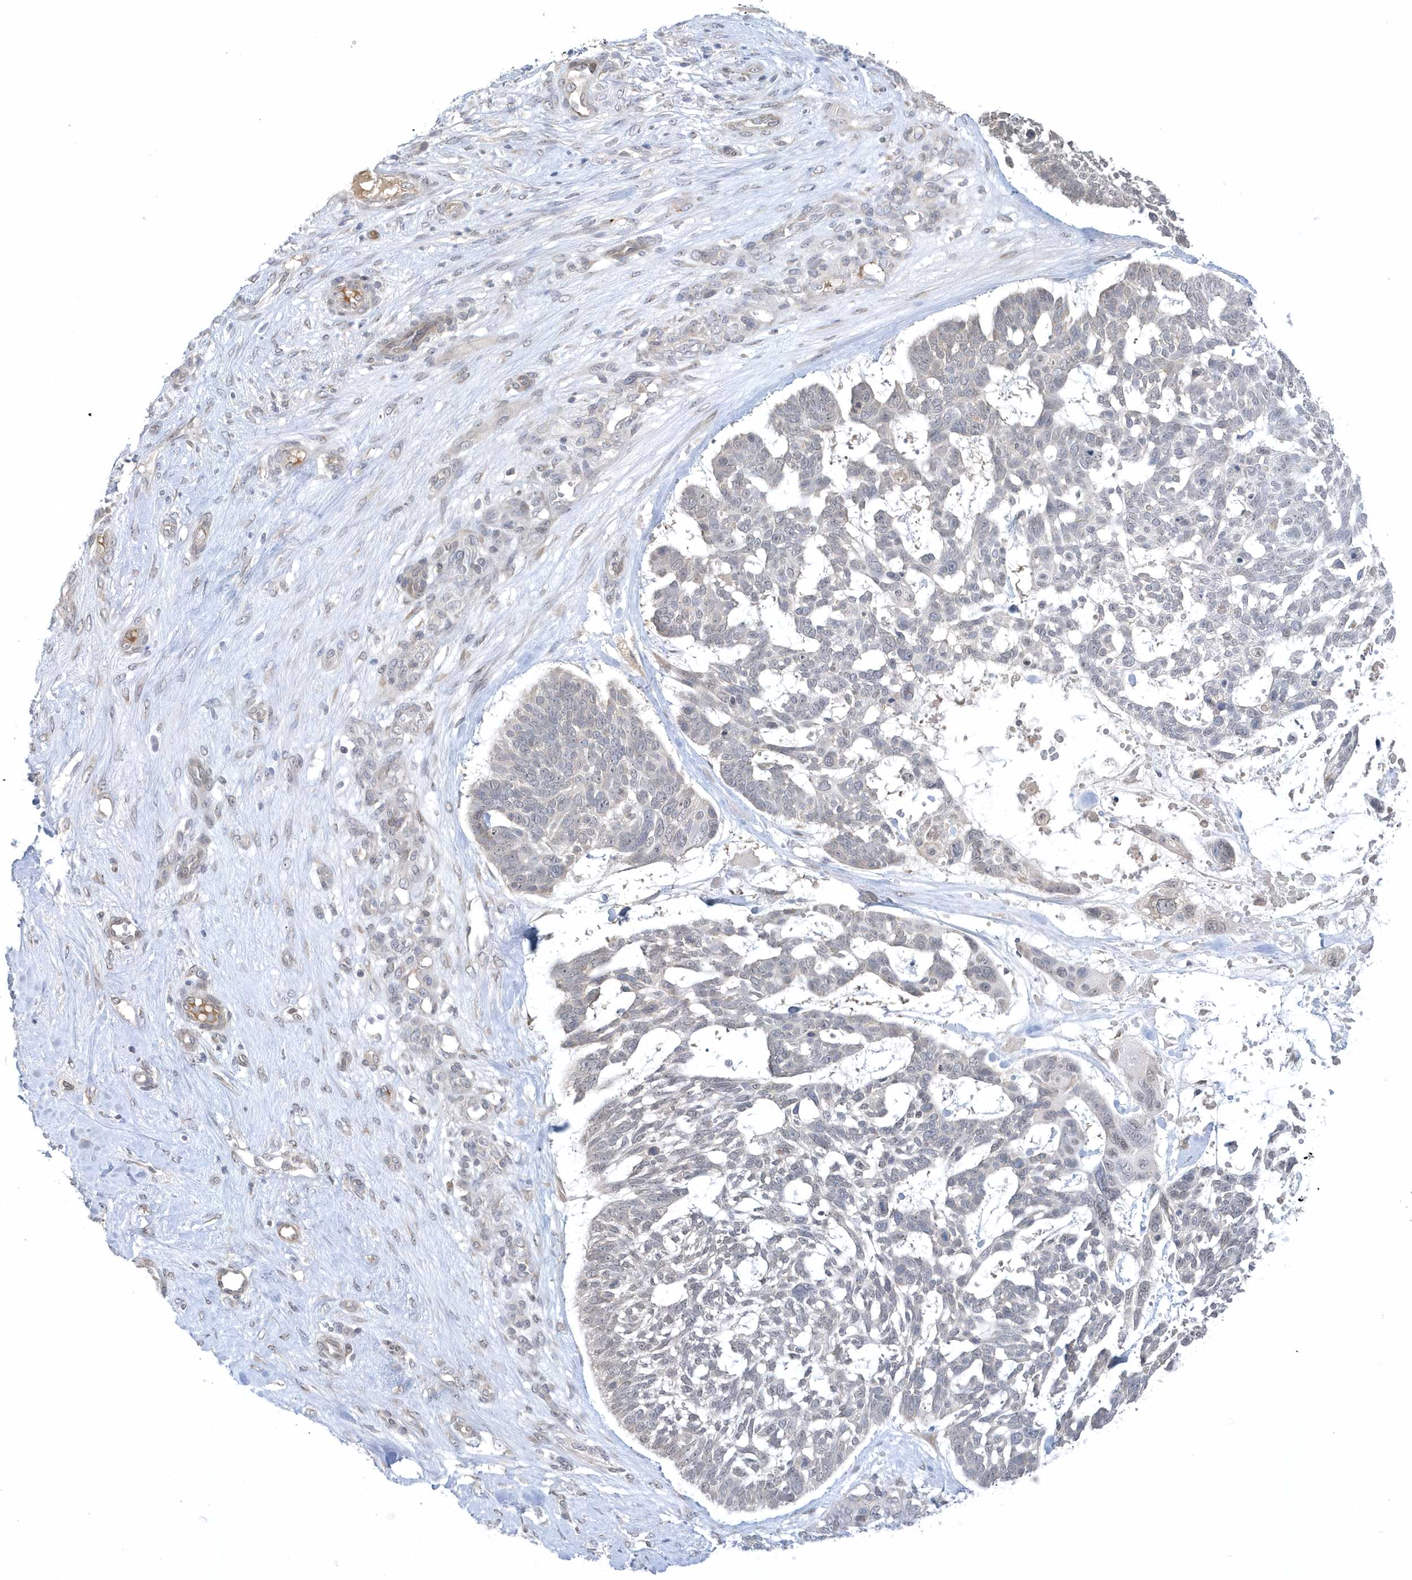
{"staining": {"intensity": "negative", "quantity": "none", "location": "none"}, "tissue": "skin cancer", "cell_type": "Tumor cells", "image_type": "cancer", "snomed": [{"axis": "morphology", "description": "Basal cell carcinoma"}, {"axis": "topography", "description": "Skin"}], "caption": "Tumor cells show no significant protein positivity in skin cancer (basal cell carcinoma).", "gene": "ZC3H12D", "patient": {"sex": "male", "age": 88}}